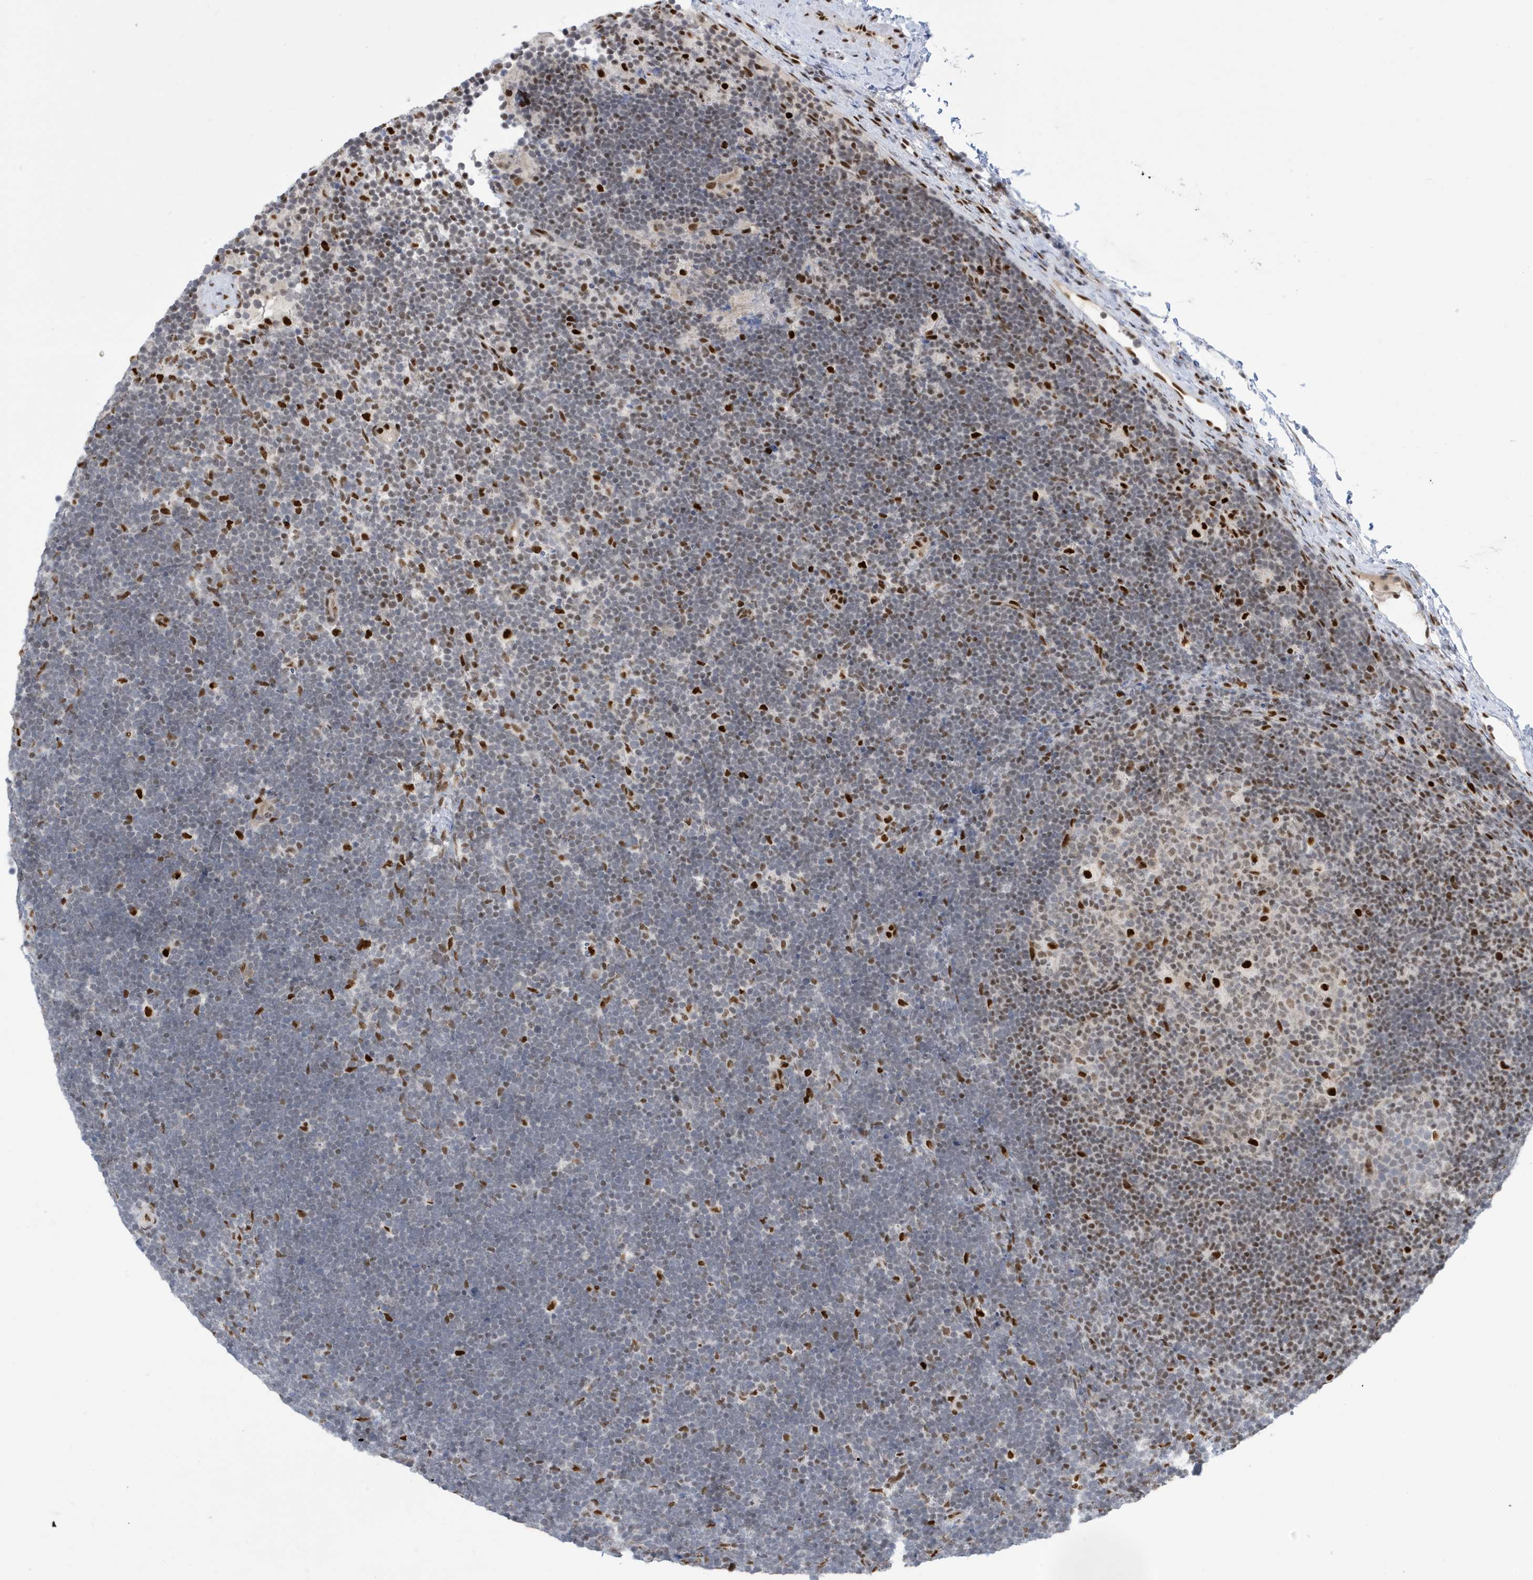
{"staining": {"intensity": "strong", "quantity": "<25%", "location": "nuclear"}, "tissue": "lymphoma", "cell_type": "Tumor cells", "image_type": "cancer", "snomed": [{"axis": "morphology", "description": "Malignant lymphoma, non-Hodgkin's type, High grade"}, {"axis": "topography", "description": "Lymph node"}], "caption": "High-magnification brightfield microscopy of lymphoma stained with DAB (brown) and counterstained with hematoxylin (blue). tumor cells exhibit strong nuclear positivity is seen in about<25% of cells. Nuclei are stained in blue.", "gene": "PCYT1A", "patient": {"sex": "male", "age": 13}}